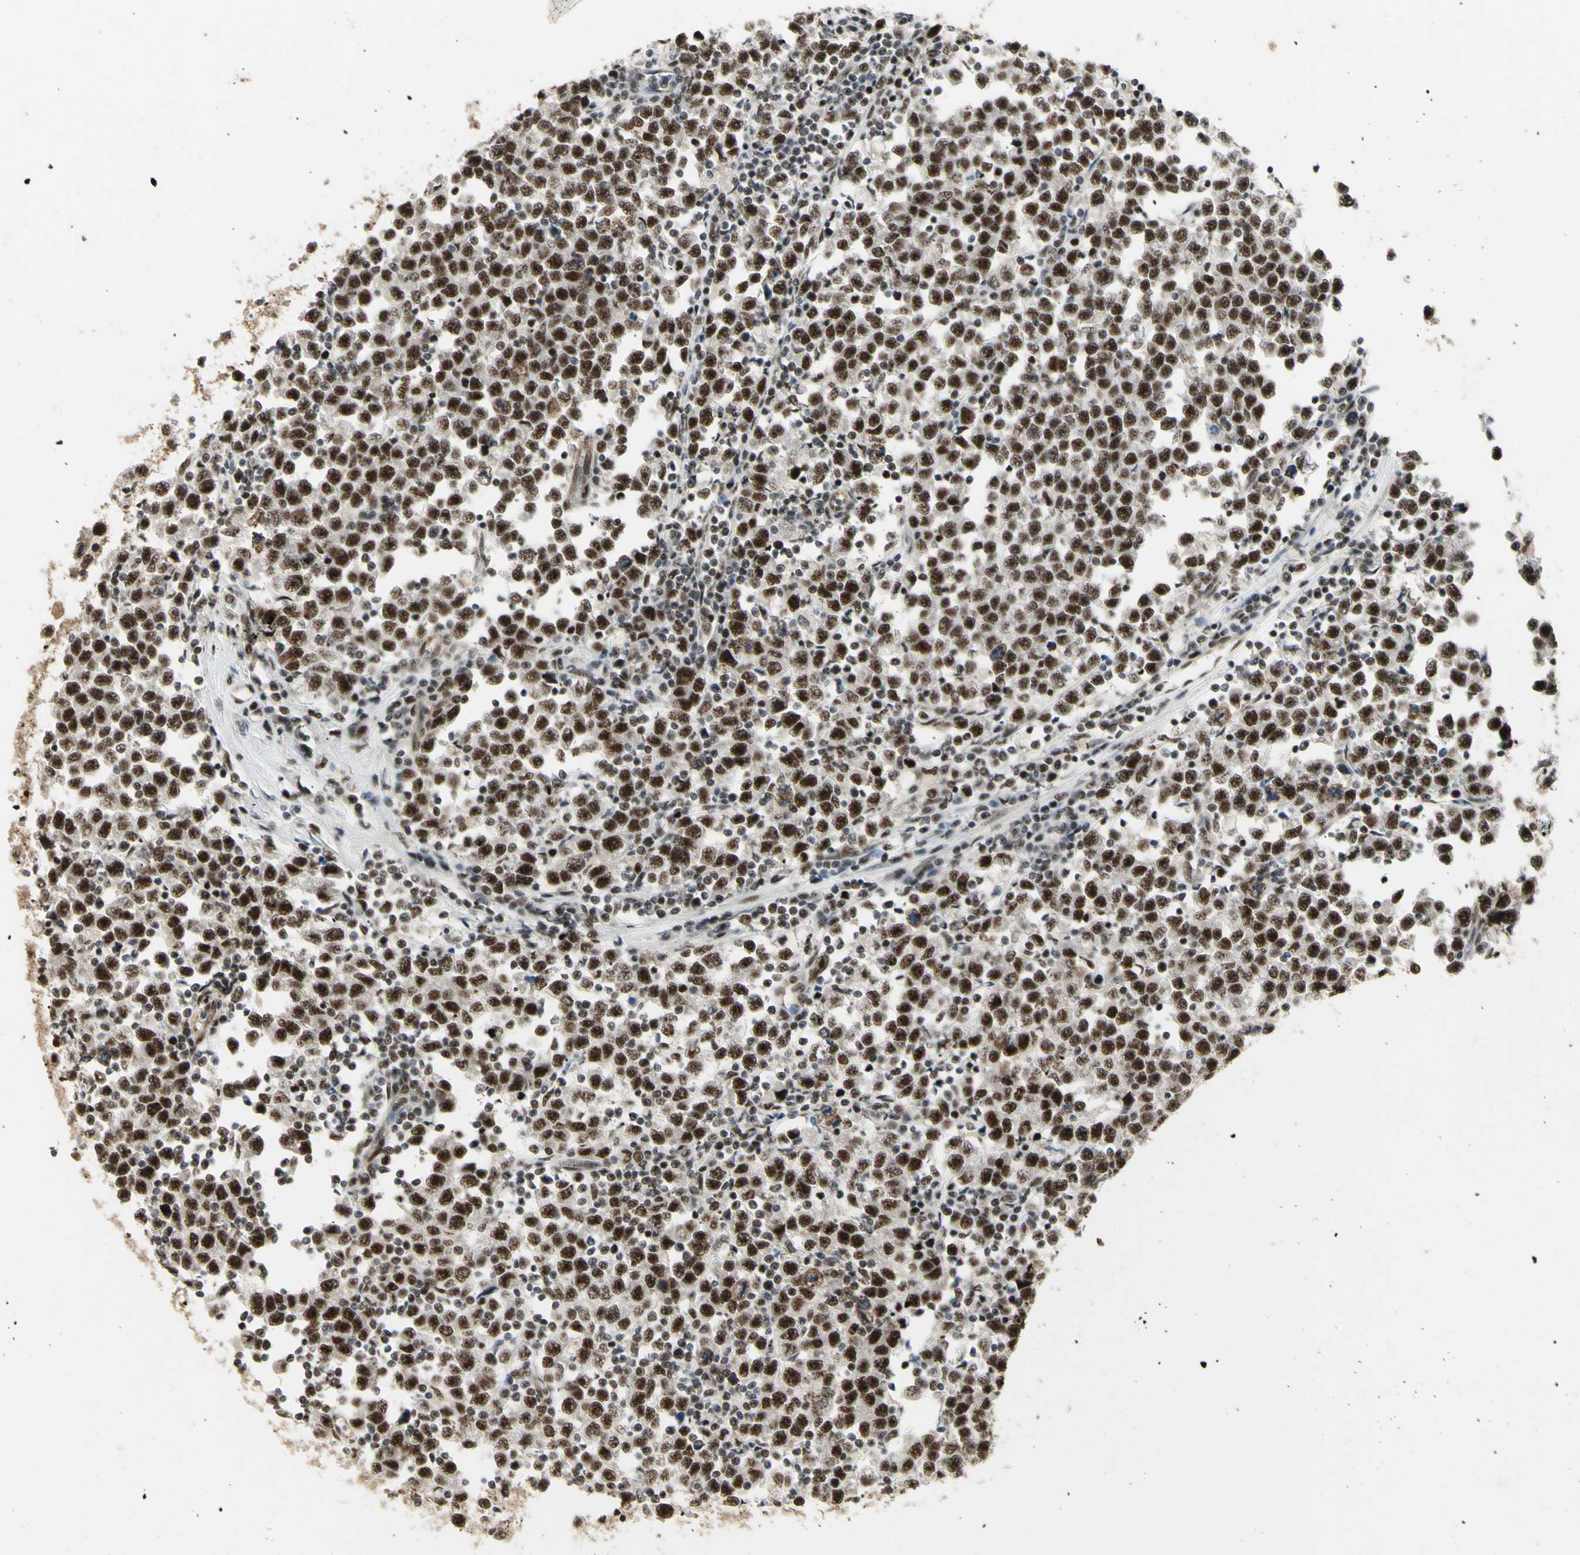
{"staining": {"intensity": "strong", "quantity": ">75%", "location": "nuclear"}, "tissue": "testis cancer", "cell_type": "Tumor cells", "image_type": "cancer", "snomed": [{"axis": "morphology", "description": "Seminoma, NOS"}, {"axis": "topography", "description": "Testis"}], "caption": "Strong nuclear expression is appreciated in approximately >75% of tumor cells in seminoma (testis). The protein of interest is shown in brown color, while the nuclei are stained blue.", "gene": "DHX9", "patient": {"sex": "male", "age": 43}}